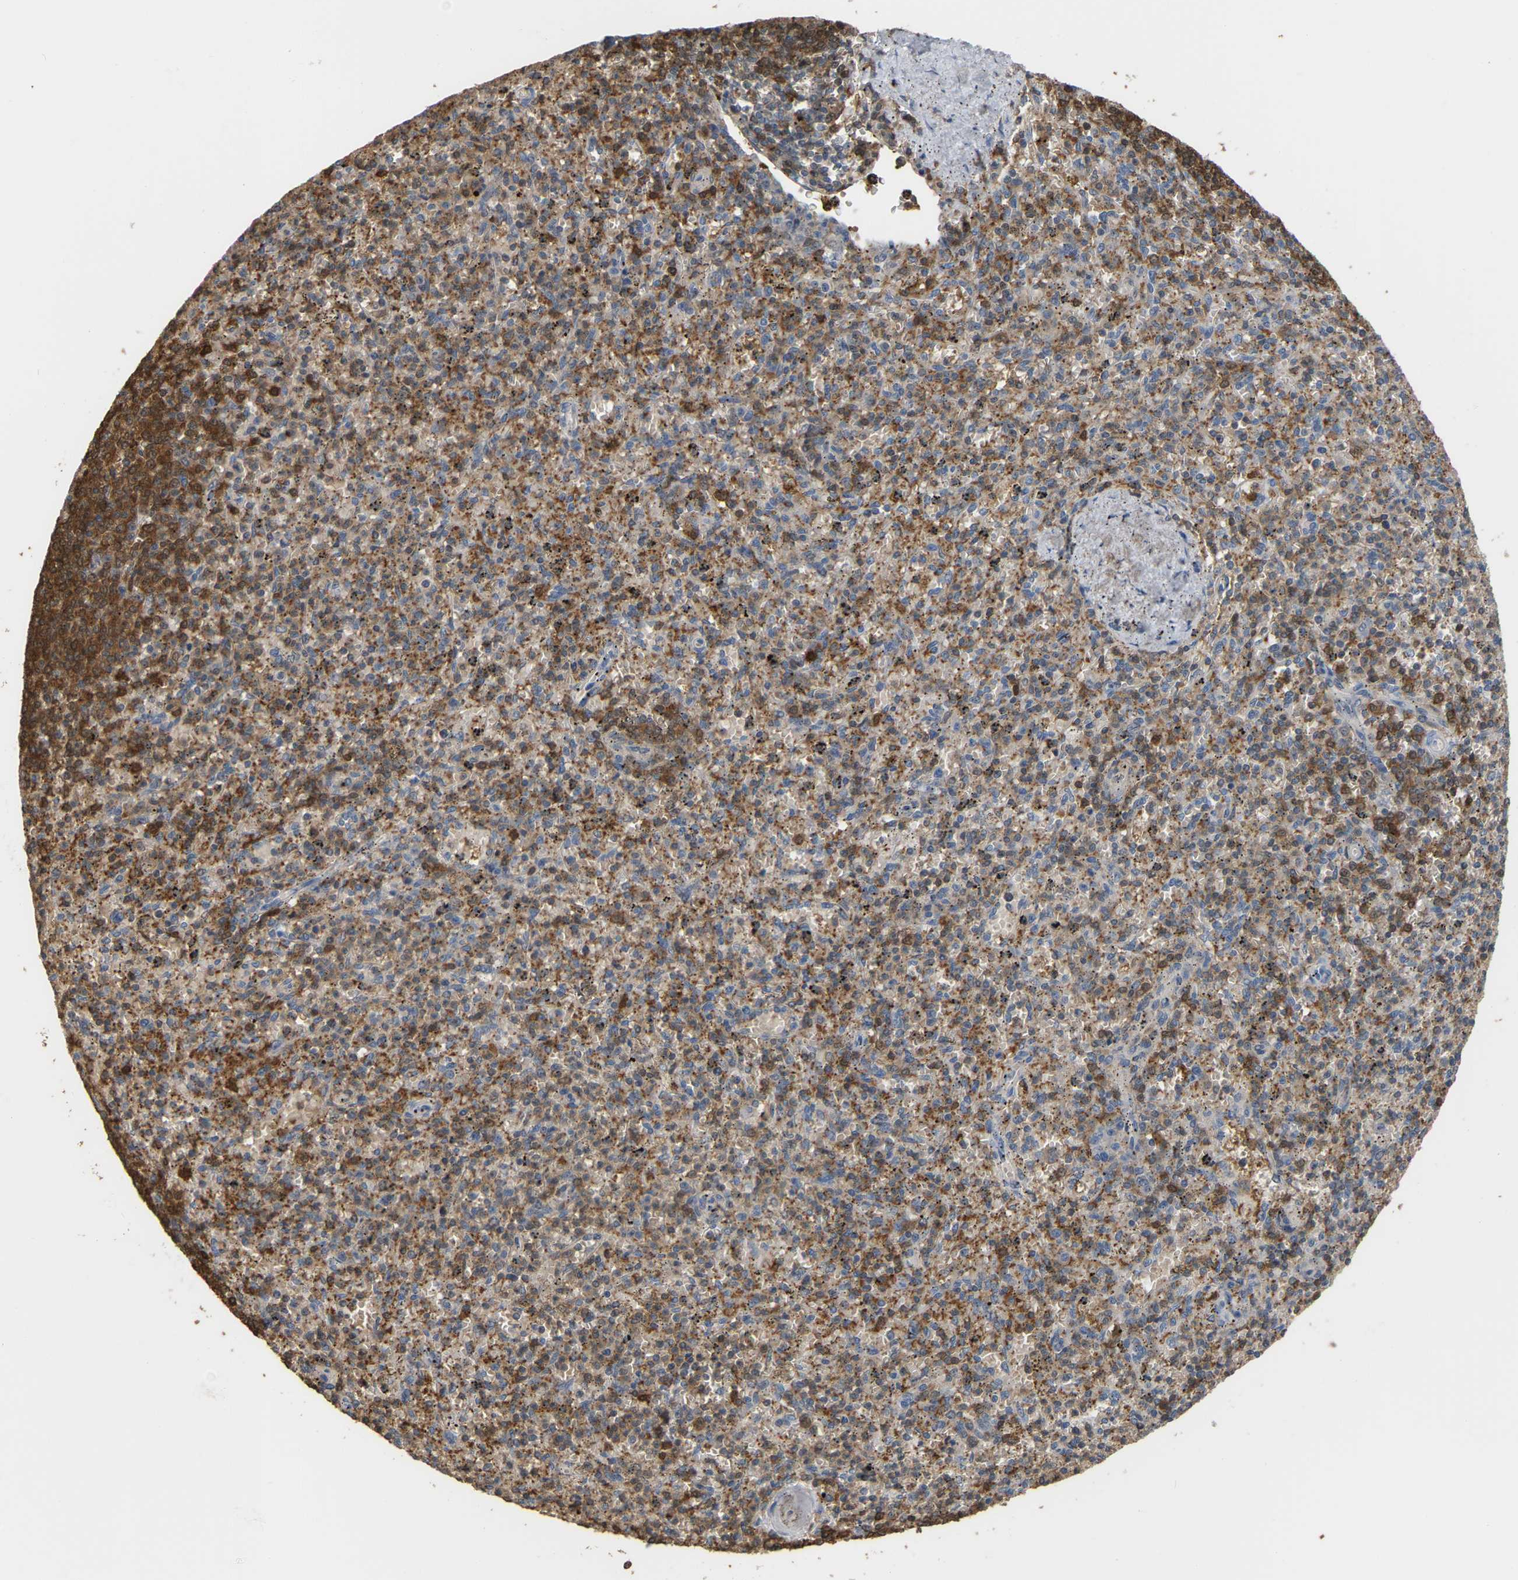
{"staining": {"intensity": "moderate", "quantity": ">75%", "location": "cytoplasmic/membranous"}, "tissue": "spleen", "cell_type": "Cells in red pulp", "image_type": "normal", "snomed": [{"axis": "morphology", "description": "Normal tissue, NOS"}, {"axis": "topography", "description": "Spleen"}], "caption": "Immunohistochemistry (IHC) of unremarkable spleen exhibits medium levels of moderate cytoplasmic/membranous staining in about >75% of cells in red pulp. The protein is shown in brown color, while the nuclei are stained blue.", "gene": "MTPN", "patient": {"sex": "male", "age": 72}}